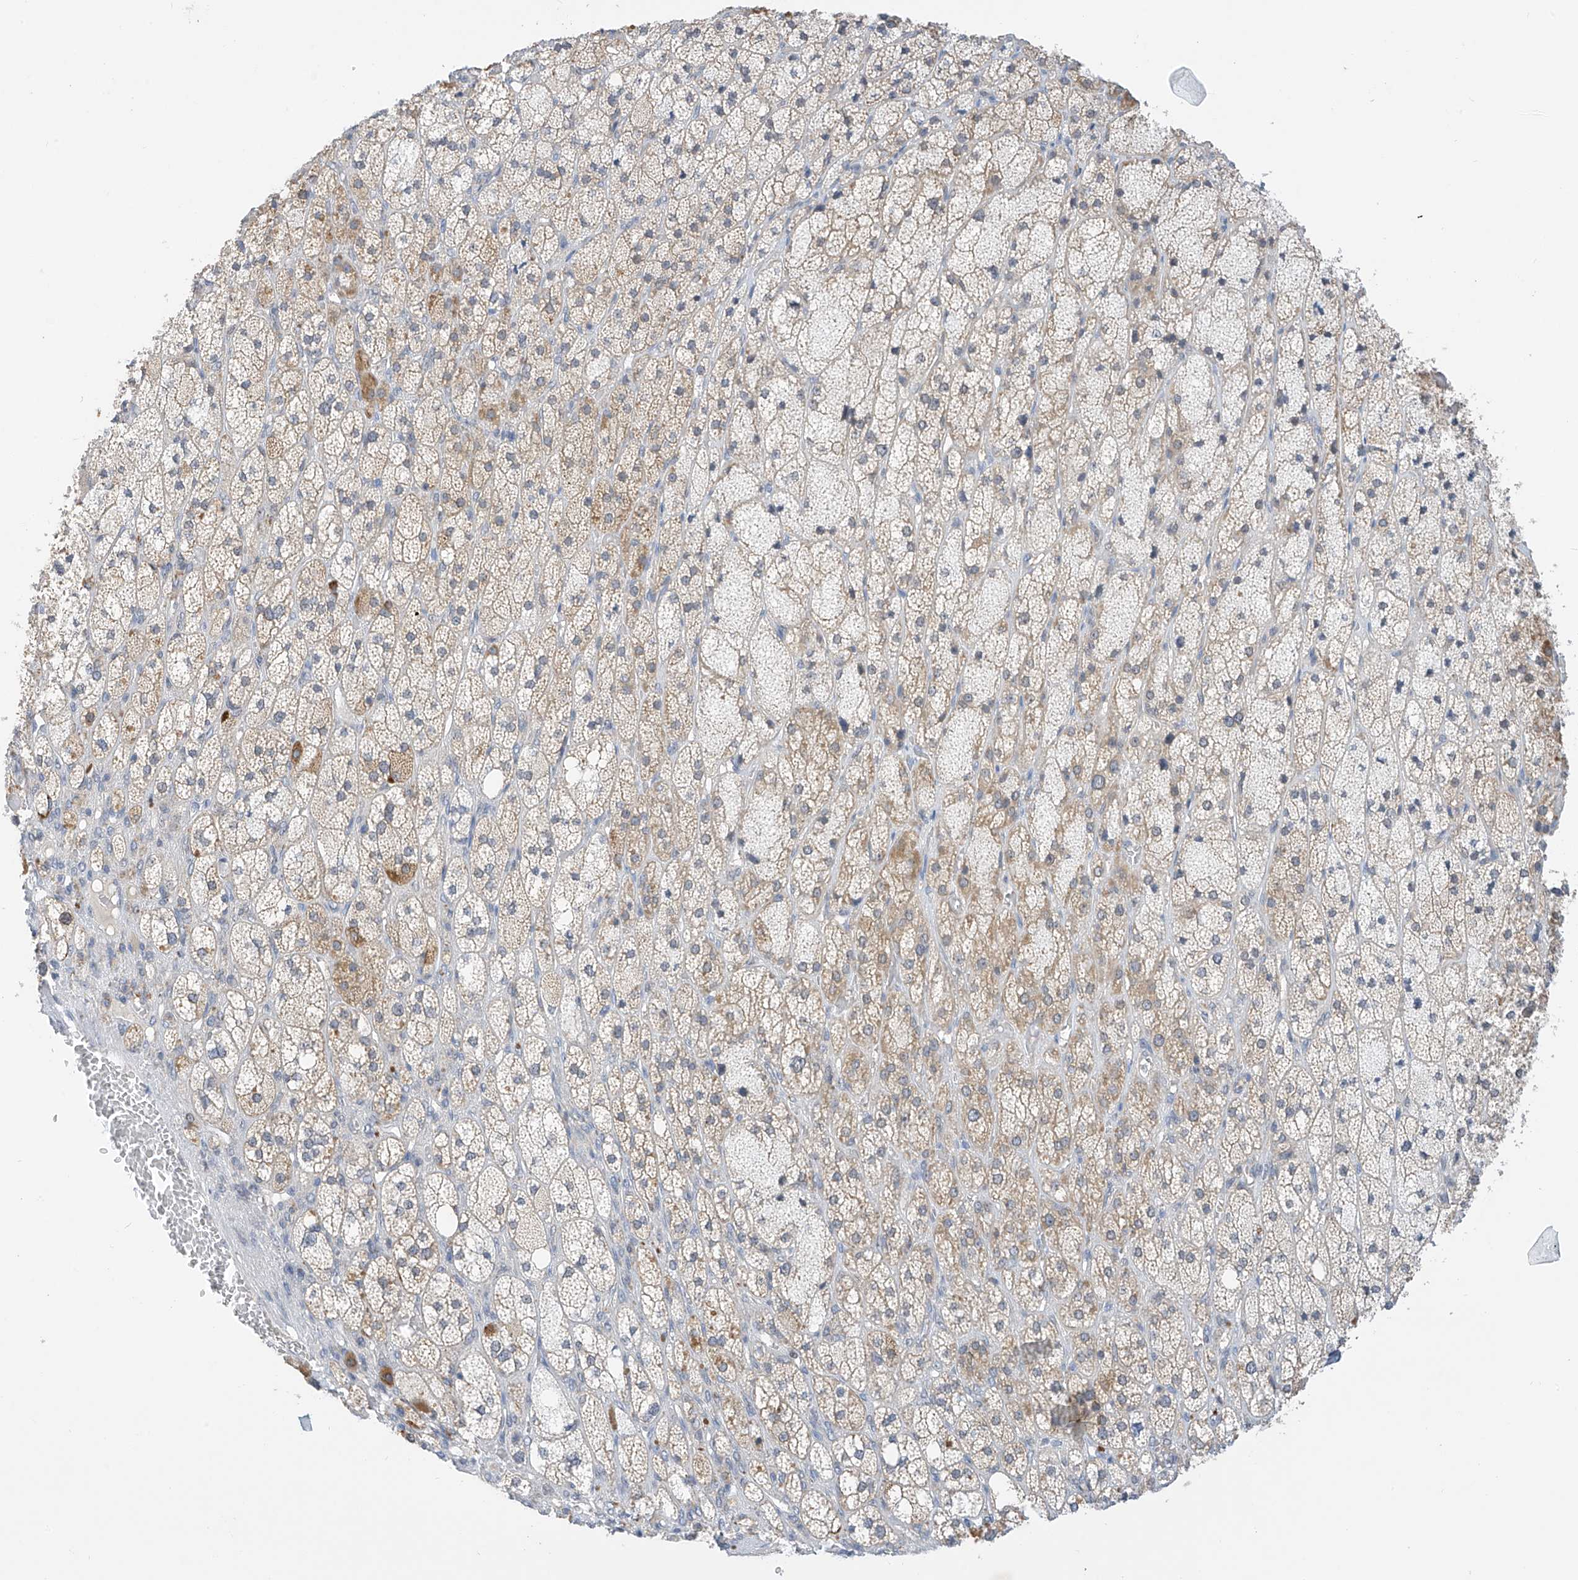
{"staining": {"intensity": "moderate", "quantity": "25%-75%", "location": "cytoplasmic/membranous"}, "tissue": "adrenal gland", "cell_type": "Glandular cells", "image_type": "normal", "snomed": [{"axis": "morphology", "description": "Normal tissue, NOS"}, {"axis": "topography", "description": "Adrenal gland"}], "caption": "This image displays normal adrenal gland stained with IHC to label a protein in brown. The cytoplasmic/membranous of glandular cells show moderate positivity for the protein. Nuclei are counter-stained blue.", "gene": "APLF", "patient": {"sex": "male", "age": 61}}